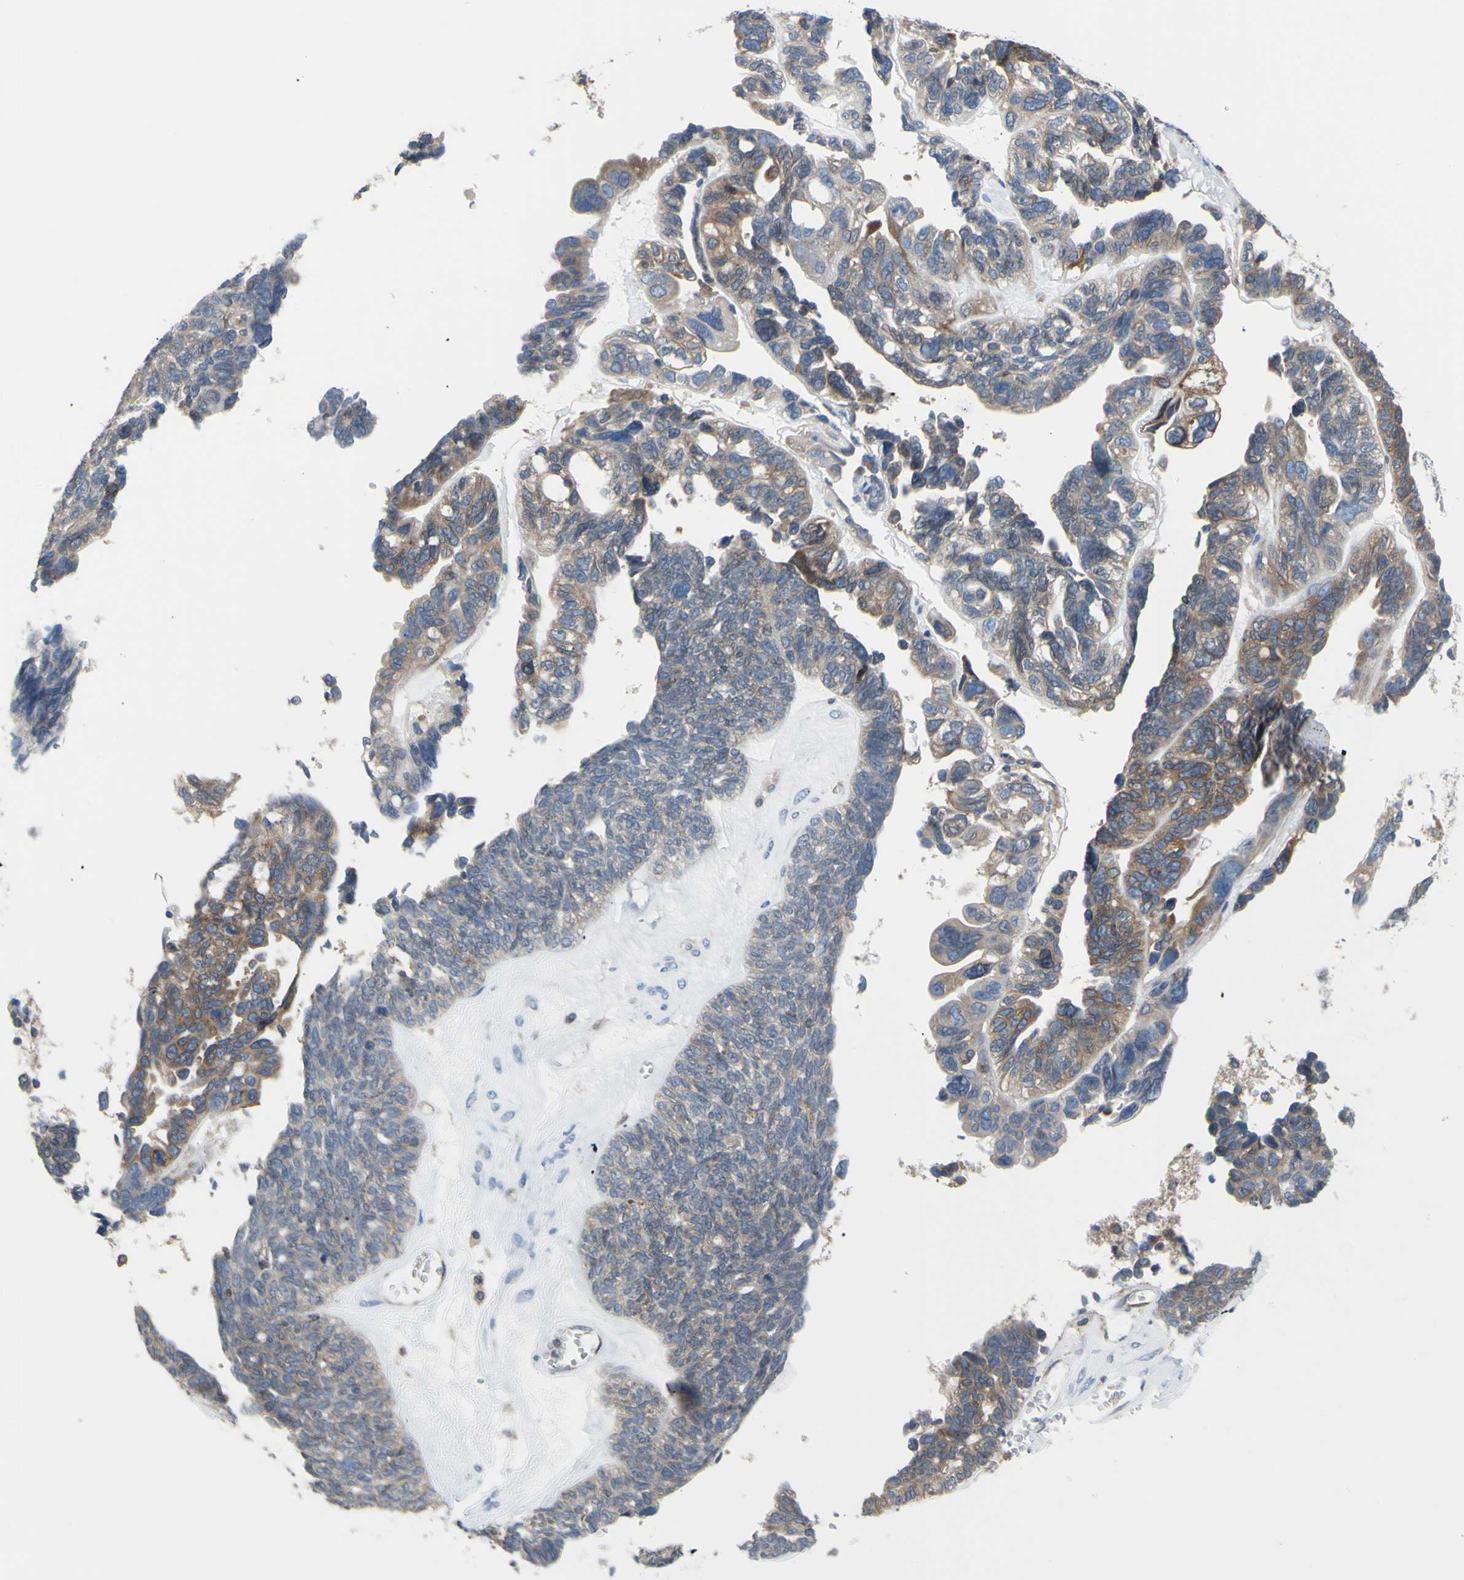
{"staining": {"intensity": "moderate", "quantity": "<25%", "location": "cytoplasmic/membranous"}, "tissue": "ovarian cancer", "cell_type": "Tumor cells", "image_type": "cancer", "snomed": [{"axis": "morphology", "description": "Cystadenocarcinoma, serous, NOS"}, {"axis": "topography", "description": "Ovary"}], "caption": "Moderate cytoplasmic/membranous expression is identified in approximately <25% of tumor cells in ovarian serous cystadenocarcinoma.", "gene": "MGST2", "patient": {"sex": "female", "age": 79}}